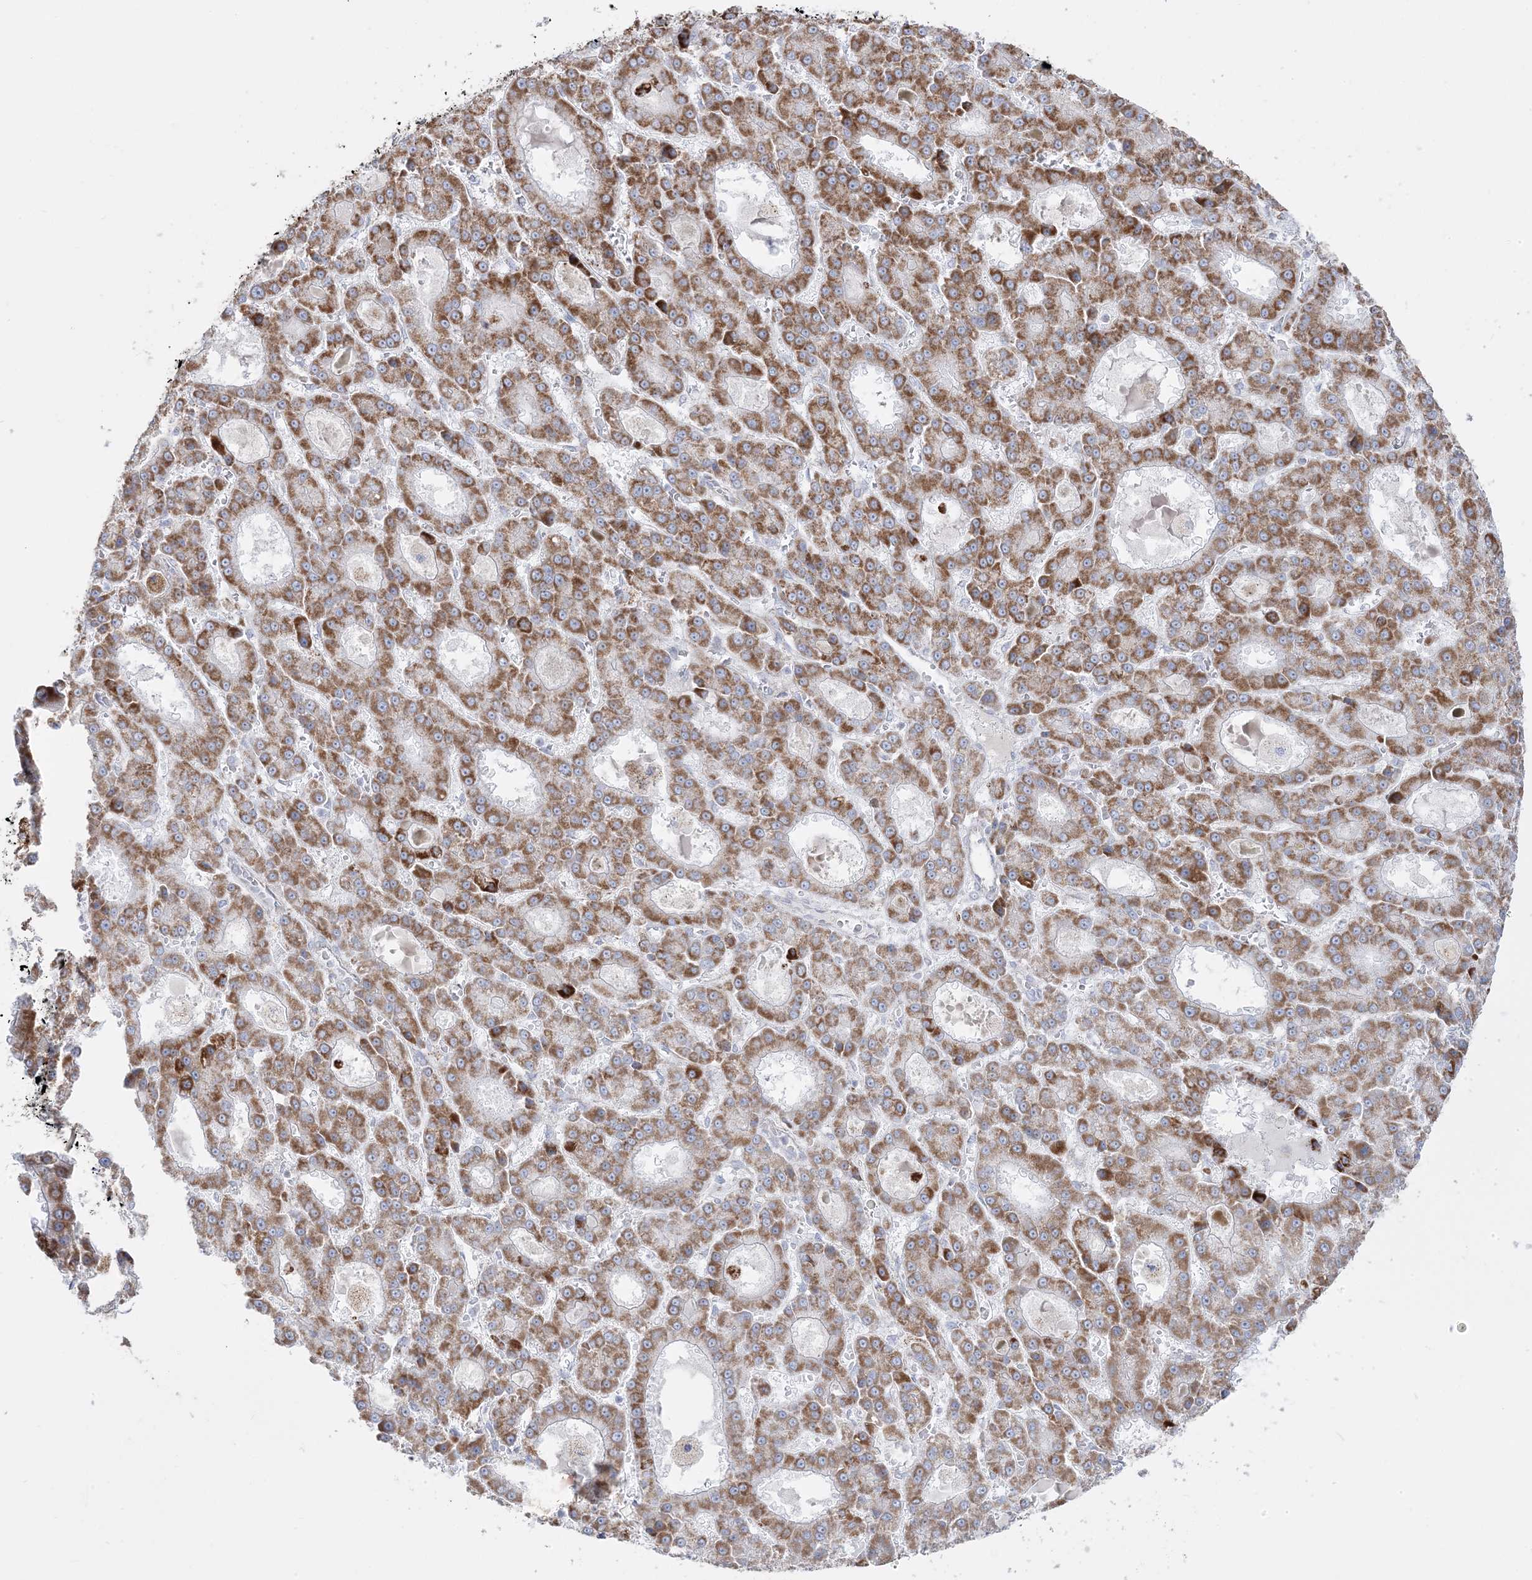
{"staining": {"intensity": "moderate", "quantity": ">75%", "location": "cytoplasmic/membranous"}, "tissue": "liver cancer", "cell_type": "Tumor cells", "image_type": "cancer", "snomed": [{"axis": "morphology", "description": "Carcinoma, Hepatocellular, NOS"}, {"axis": "topography", "description": "Liver"}], "caption": "Immunohistochemistry staining of hepatocellular carcinoma (liver), which exhibits medium levels of moderate cytoplasmic/membranous expression in about >75% of tumor cells indicating moderate cytoplasmic/membranous protein expression. The staining was performed using DAB (brown) for protein detection and nuclei were counterstained in hematoxylin (blue).", "gene": "PCCB", "patient": {"sex": "male", "age": 70}}